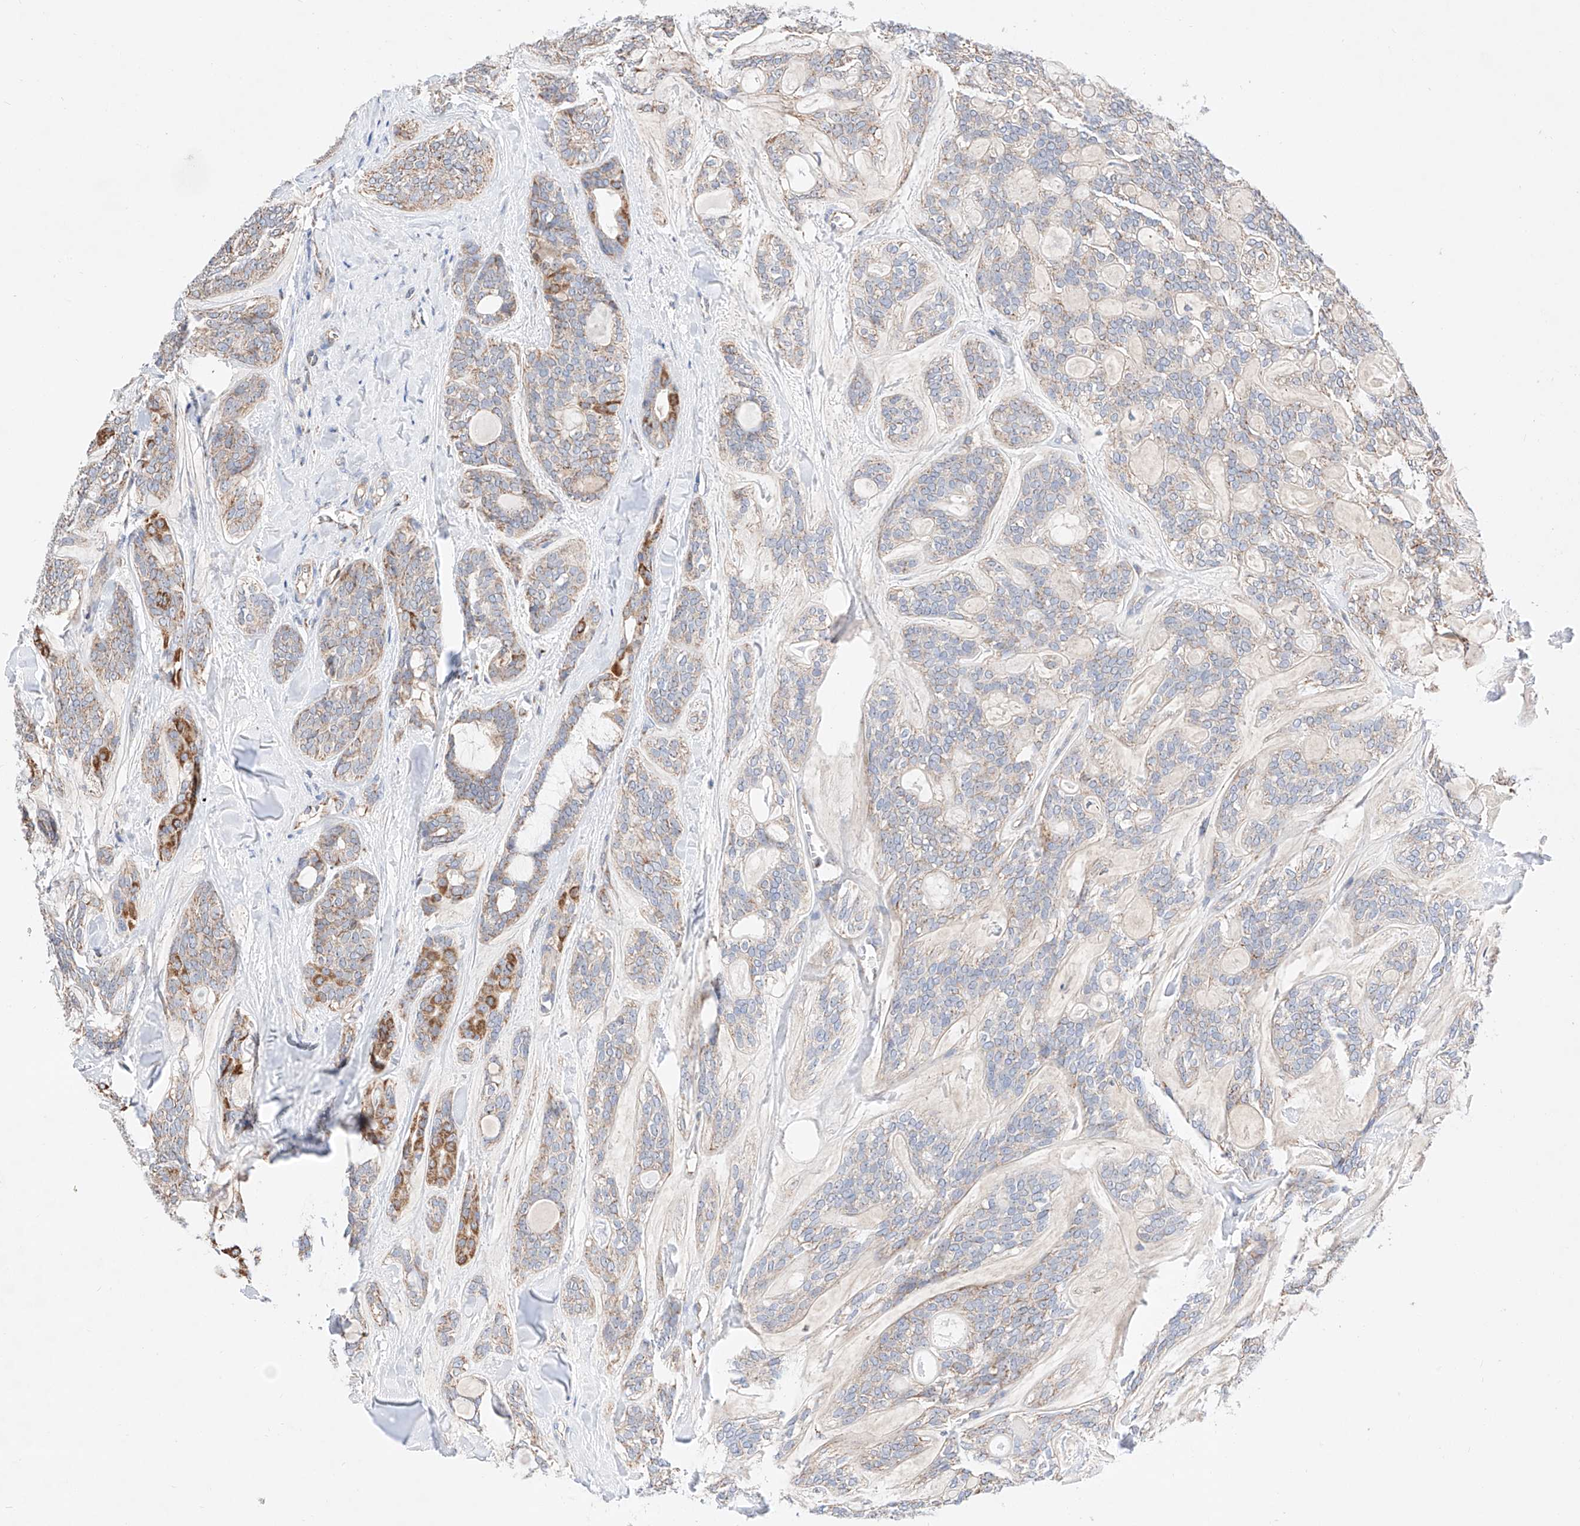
{"staining": {"intensity": "strong", "quantity": "<25%", "location": "cytoplasmic/membranous"}, "tissue": "head and neck cancer", "cell_type": "Tumor cells", "image_type": "cancer", "snomed": [{"axis": "morphology", "description": "Adenocarcinoma, NOS"}, {"axis": "topography", "description": "Head-Neck"}], "caption": "This is a histology image of immunohistochemistry staining of head and neck cancer (adenocarcinoma), which shows strong positivity in the cytoplasmic/membranous of tumor cells.", "gene": "KTI12", "patient": {"sex": "male", "age": 66}}